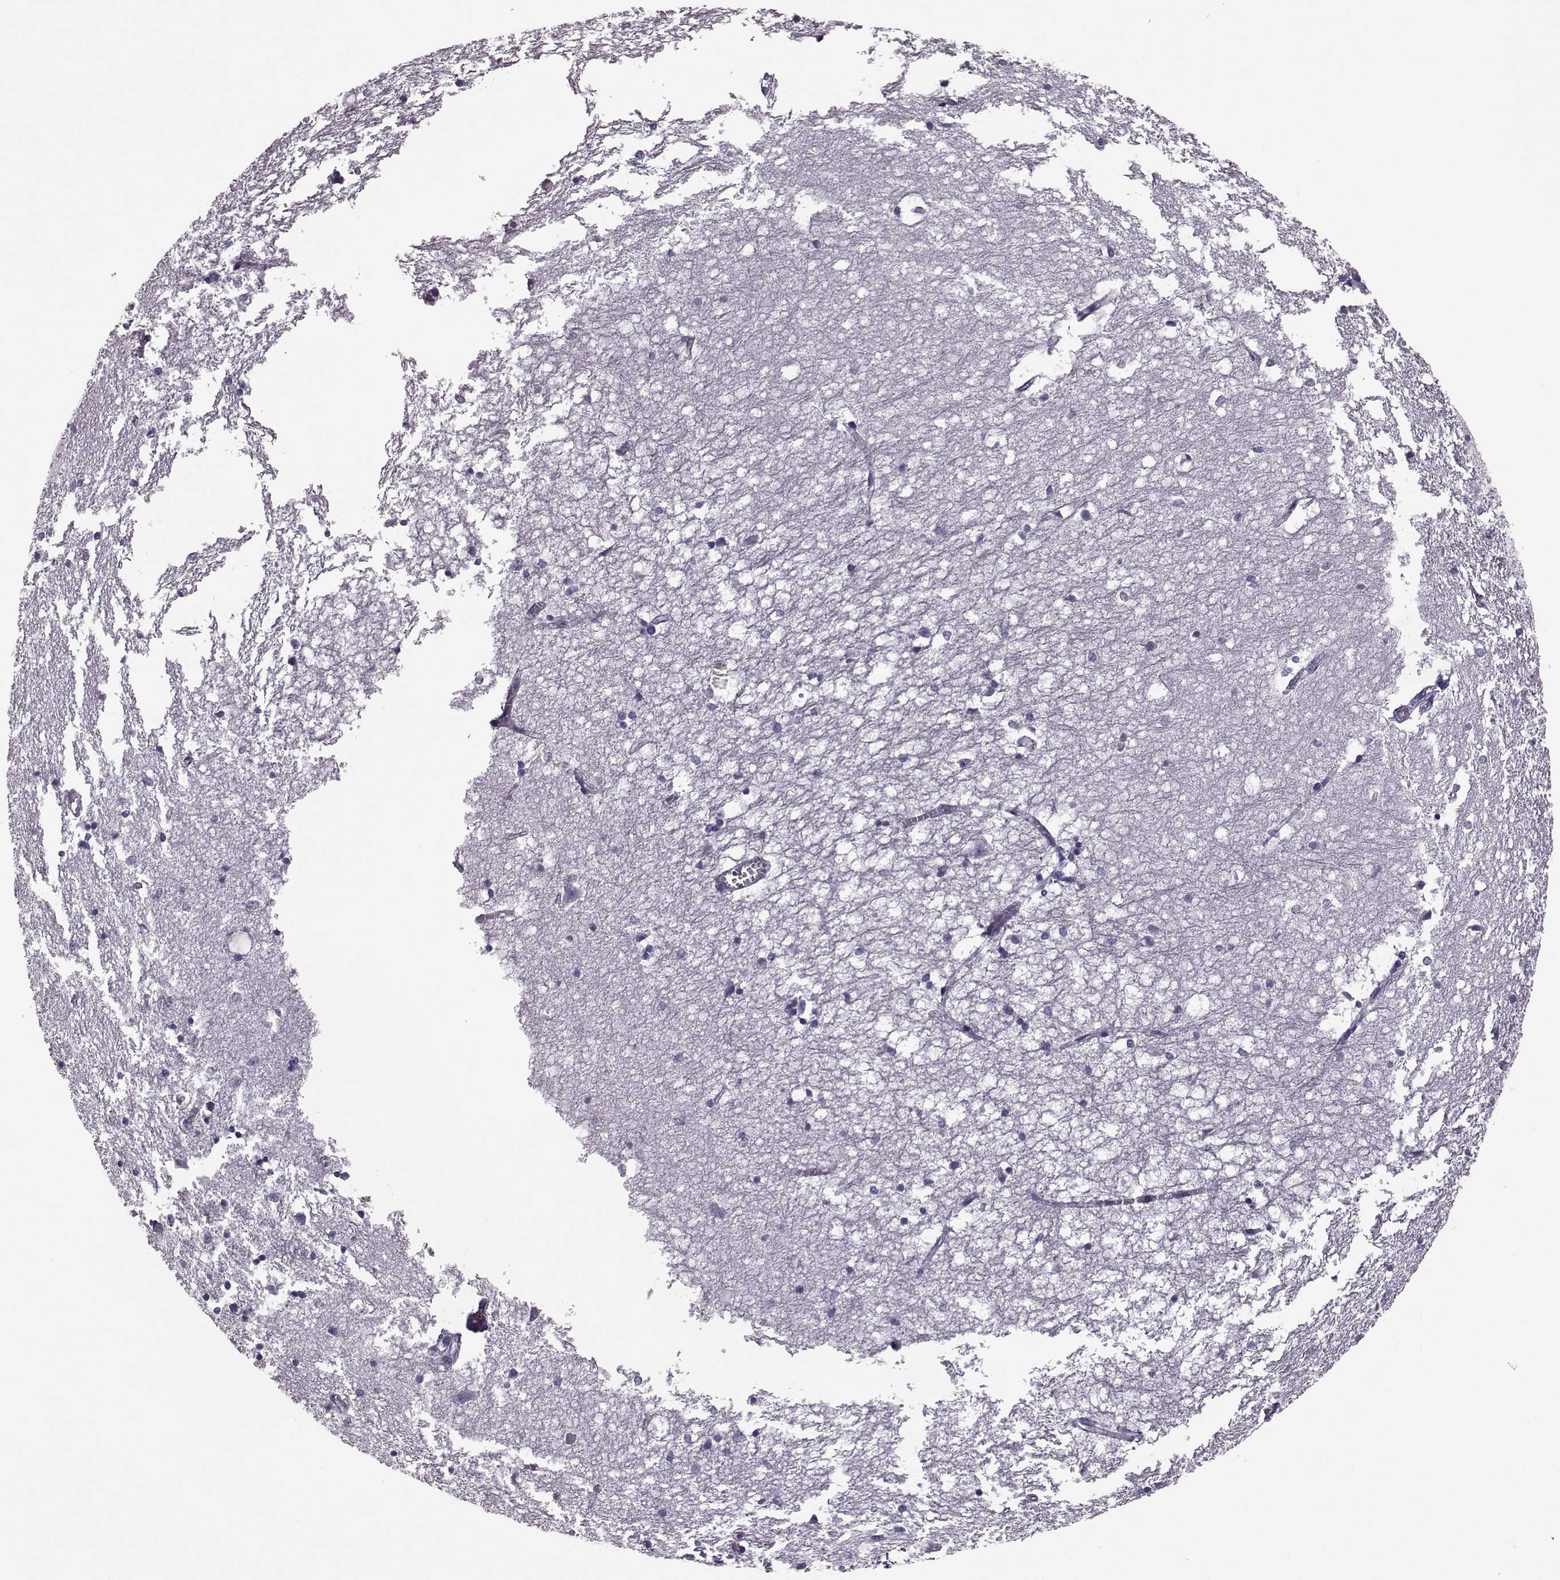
{"staining": {"intensity": "negative", "quantity": "none", "location": "none"}, "tissue": "hippocampus", "cell_type": "Glial cells", "image_type": "normal", "snomed": [{"axis": "morphology", "description": "Normal tissue, NOS"}, {"axis": "topography", "description": "Lateral ventricle wall"}, {"axis": "topography", "description": "Hippocampus"}], "caption": "A high-resolution histopathology image shows immunohistochemistry staining of benign hippocampus, which shows no significant positivity in glial cells. The staining was performed using DAB (3,3'-diaminobenzidine) to visualize the protein expression in brown, while the nuclei were stained in blue with hematoxylin (Magnification: 20x).", "gene": "JSRP1", "patient": {"sex": "female", "age": 63}}